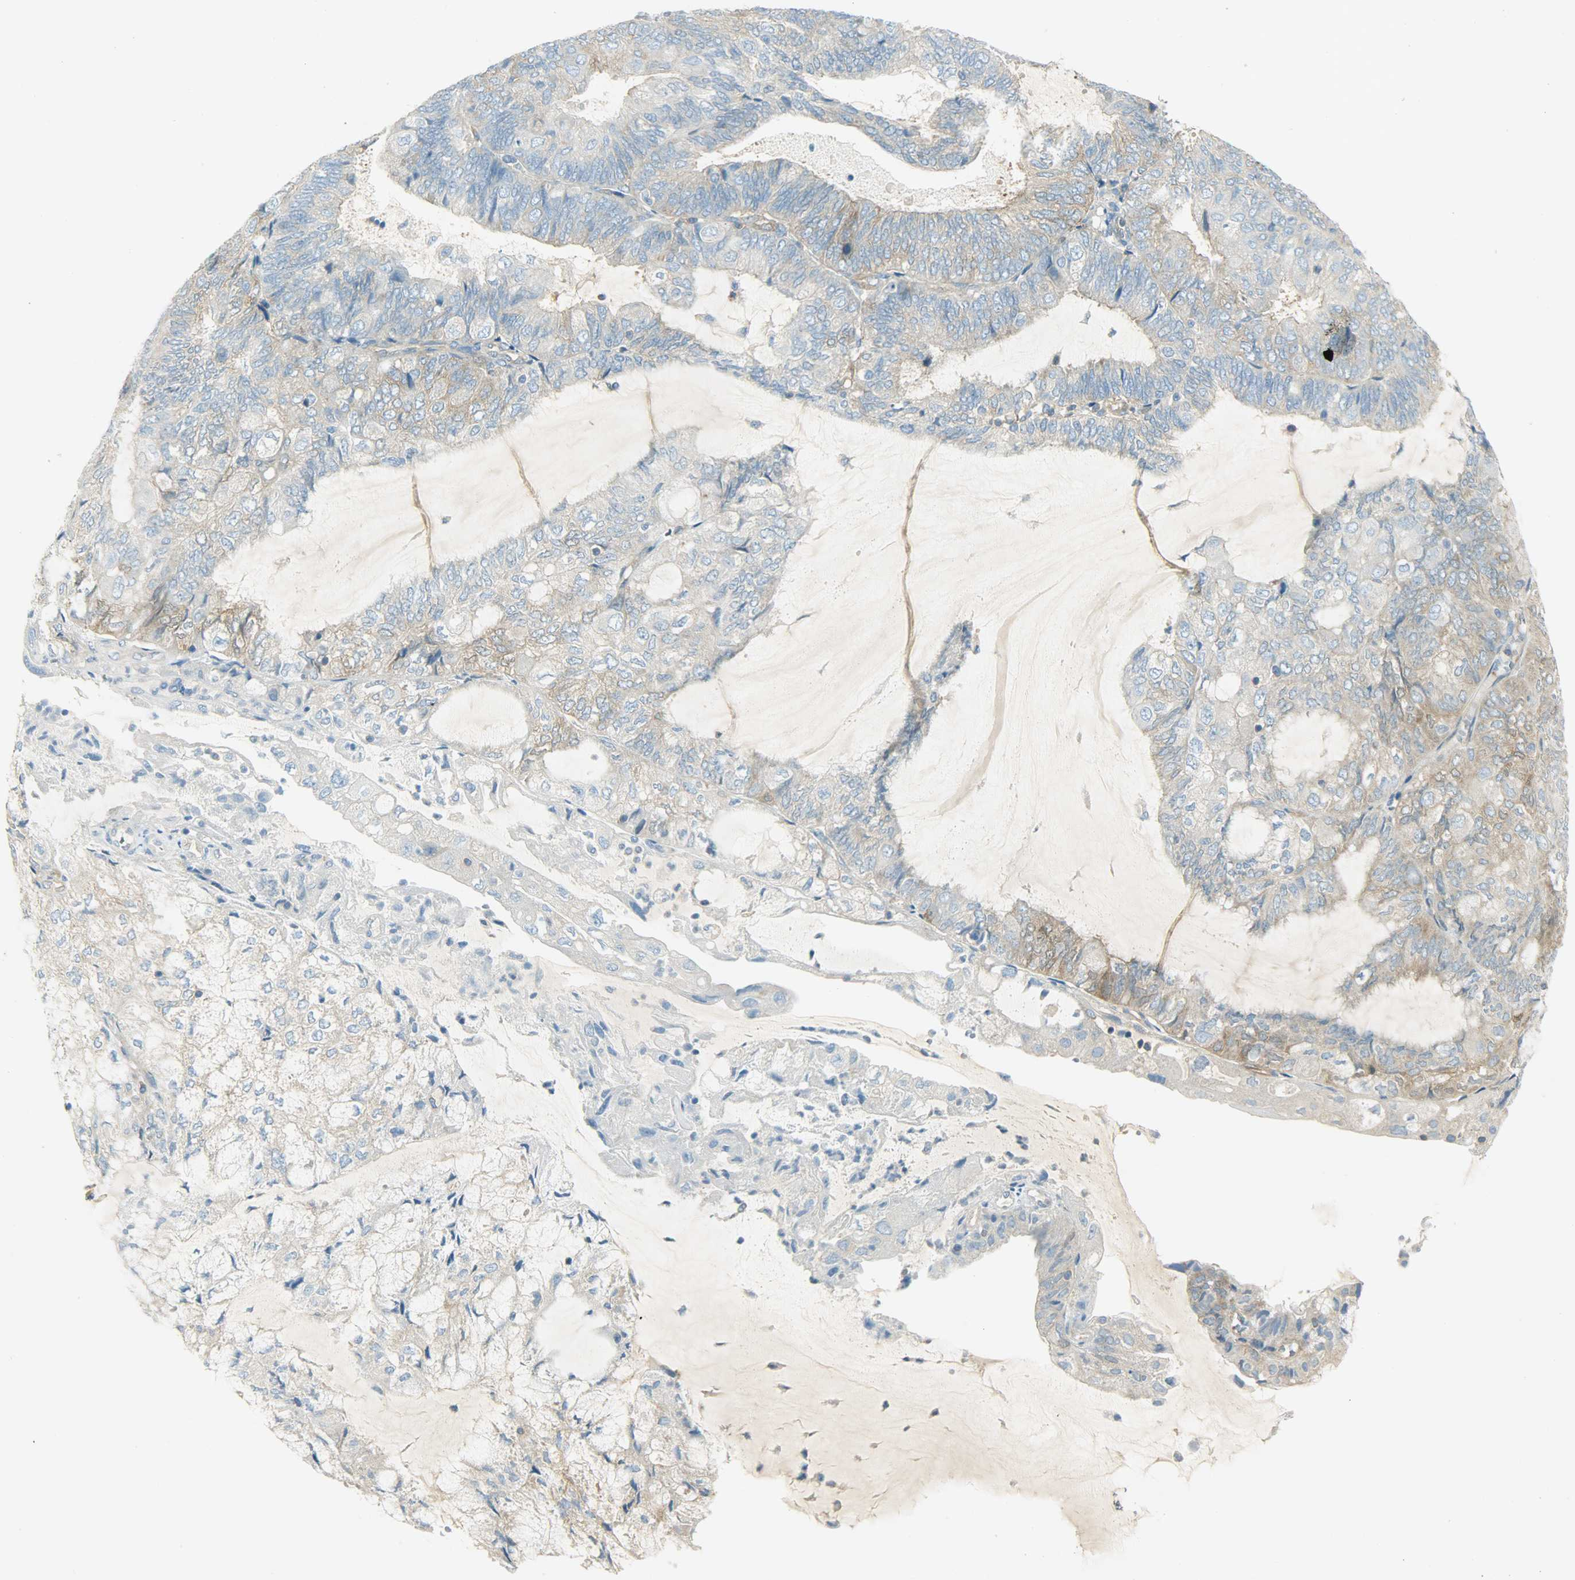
{"staining": {"intensity": "weak", "quantity": ">75%", "location": "cytoplasmic/membranous"}, "tissue": "endometrial cancer", "cell_type": "Tumor cells", "image_type": "cancer", "snomed": [{"axis": "morphology", "description": "Adenocarcinoma, NOS"}, {"axis": "topography", "description": "Endometrium"}], "caption": "High-power microscopy captured an immunohistochemistry histopathology image of endometrial adenocarcinoma, revealing weak cytoplasmic/membranous expression in approximately >75% of tumor cells. (DAB (3,3'-diaminobenzidine) IHC with brightfield microscopy, high magnification).", "gene": "TSC22D2", "patient": {"sex": "female", "age": 81}}